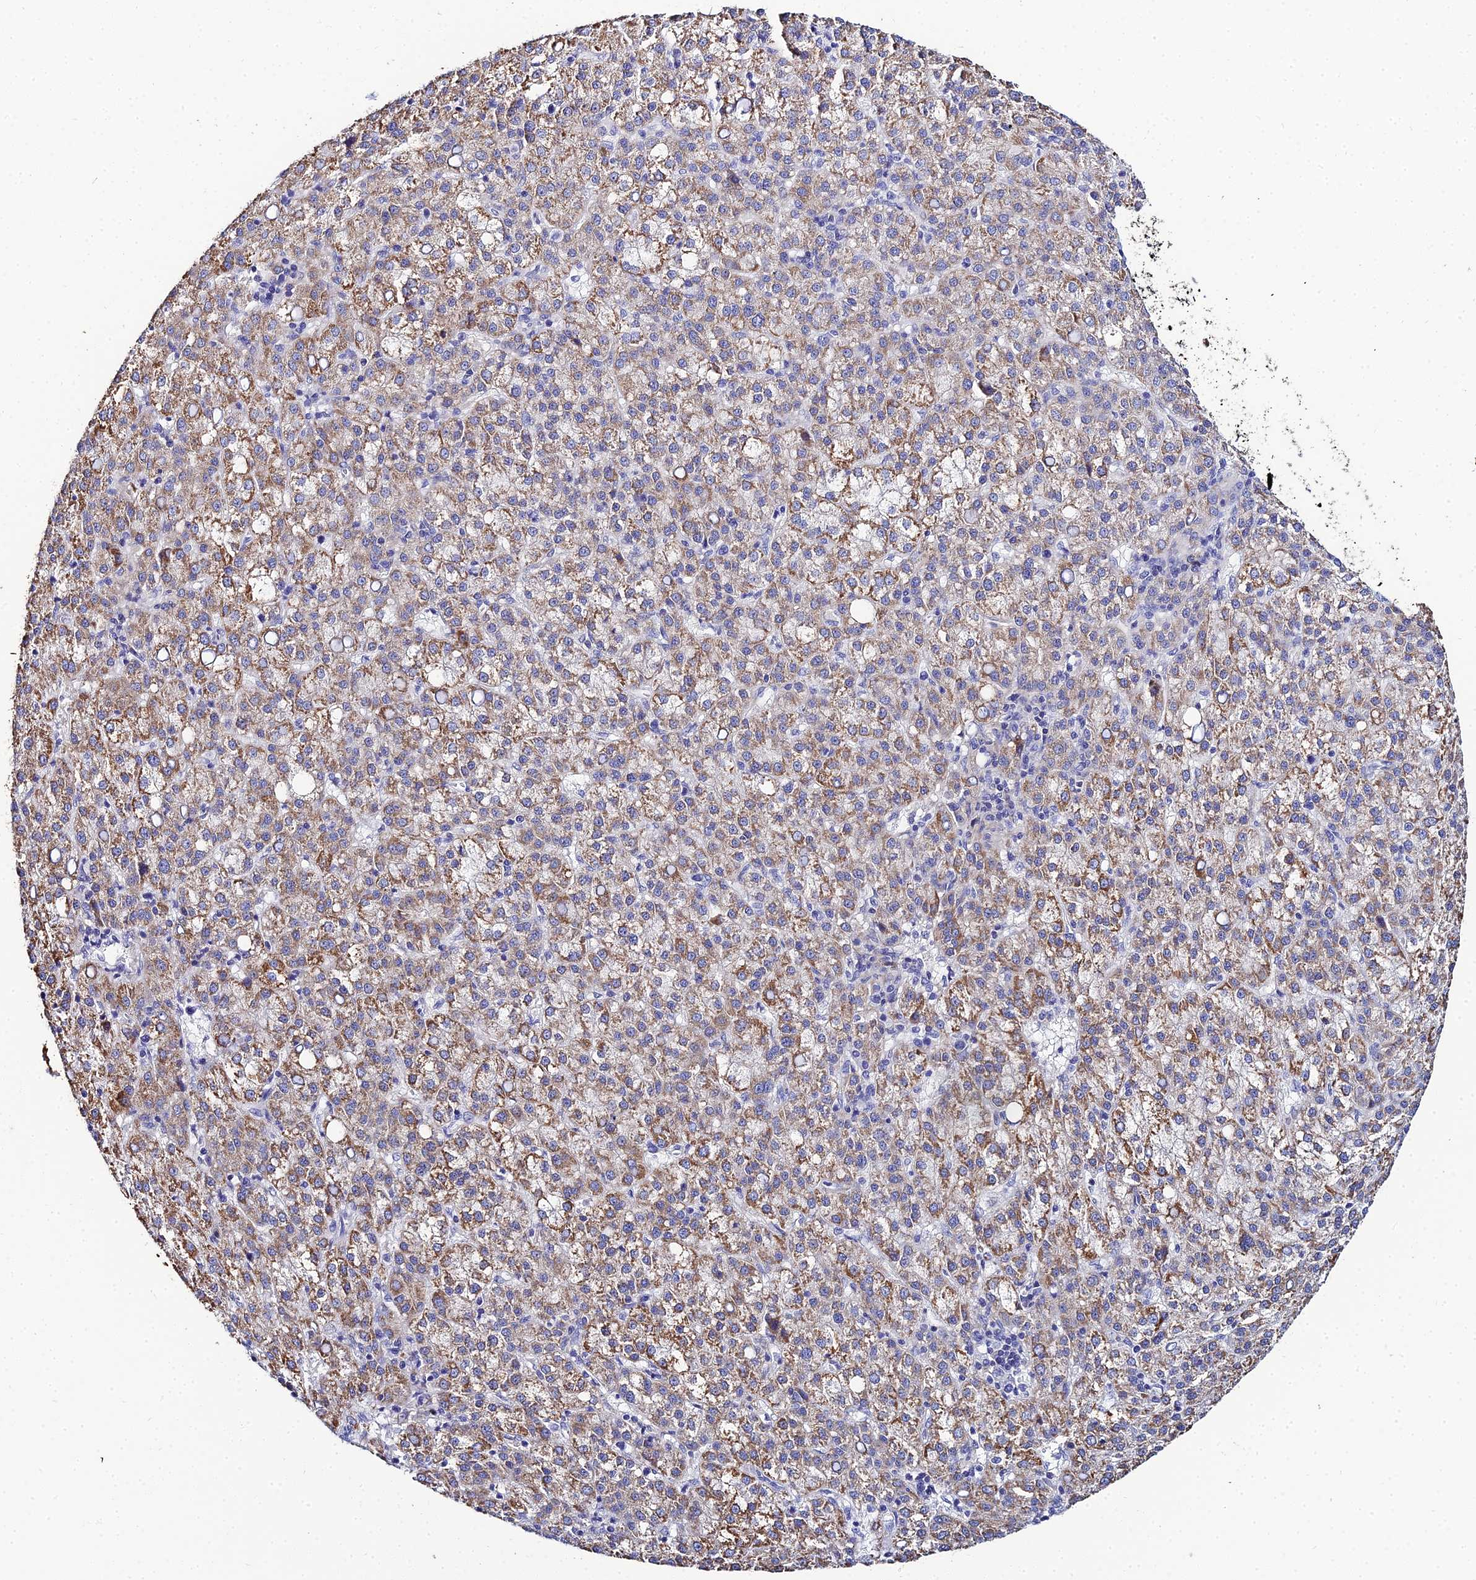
{"staining": {"intensity": "moderate", "quantity": ">75%", "location": "cytoplasmic/membranous"}, "tissue": "liver cancer", "cell_type": "Tumor cells", "image_type": "cancer", "snomed": [{"axis": "morphology", "description": "Carcinoma, Hepatocellular, NOS"}, {"axis": "topography", "description": "Liver"}], "caption": "Hepatocellular carcinoma (liver) tissue reveals moderate cytoplasmic/membranous positivity in about >75% of tumor cells, visualized by immunohistochemistry.", "gene": "ZXDA", "patient": {"sex": "female", "age": 58}}